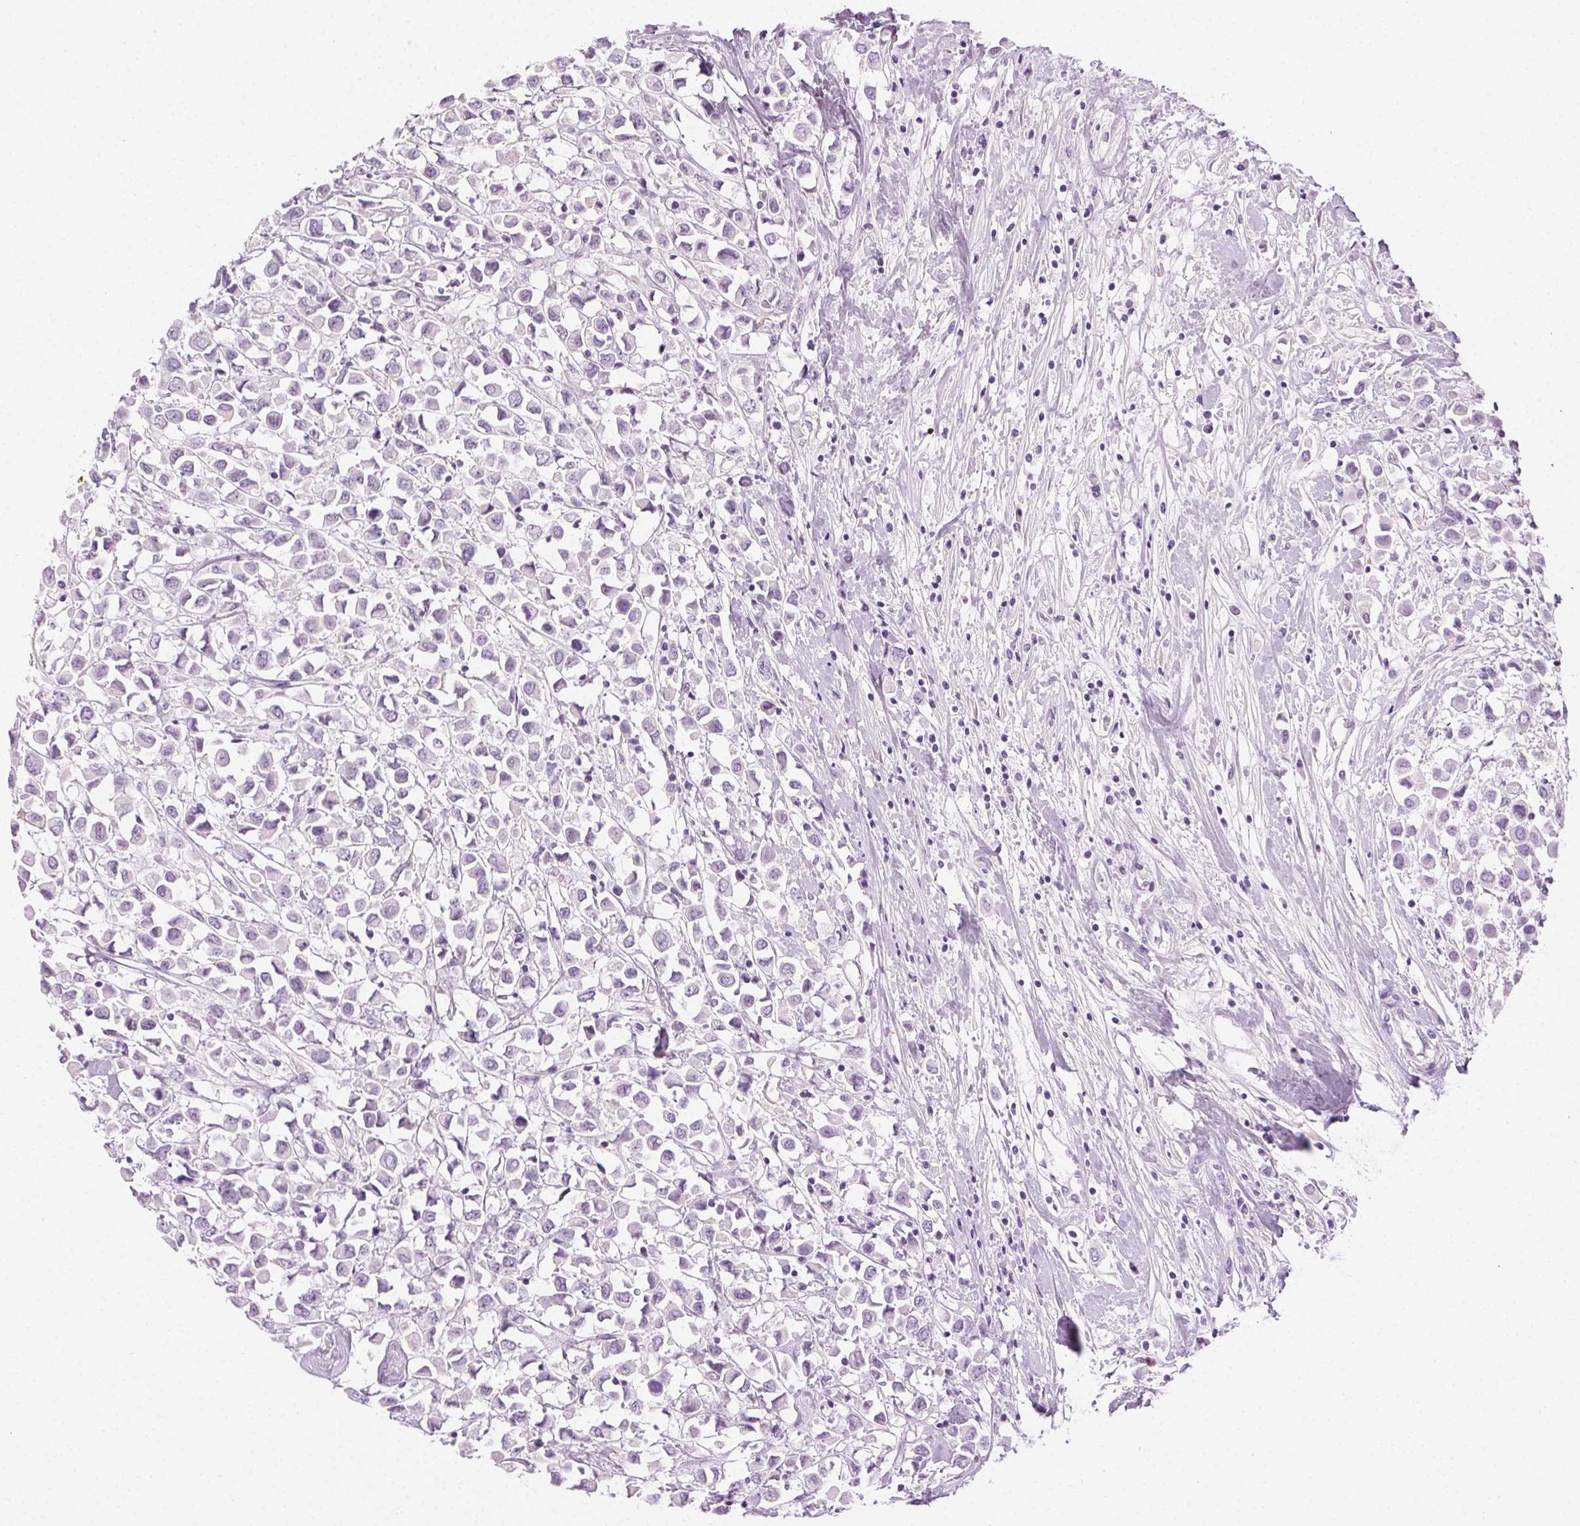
{"staining": {"intensity": "negative", "quantity": "none", "location": "none"}, "tissue": "breast cancer", "cell_type": "Tumor cells", "image_type": "cancer", "snomed": [{"axis": "morphology", "description": "Duct carcinoma"}, {"axis": "topography", "description": "Breast"}], "caption": "Immunohistochemical staining of breast intraductal carcinoma reveals no significant positivity in tumor cells. (Brightfield microscopy of DAB (3,3'-diaminobenzidine) IHC at high magnification).", "gene": "MPO", "patient": {"sex": "female", "age": 61}}